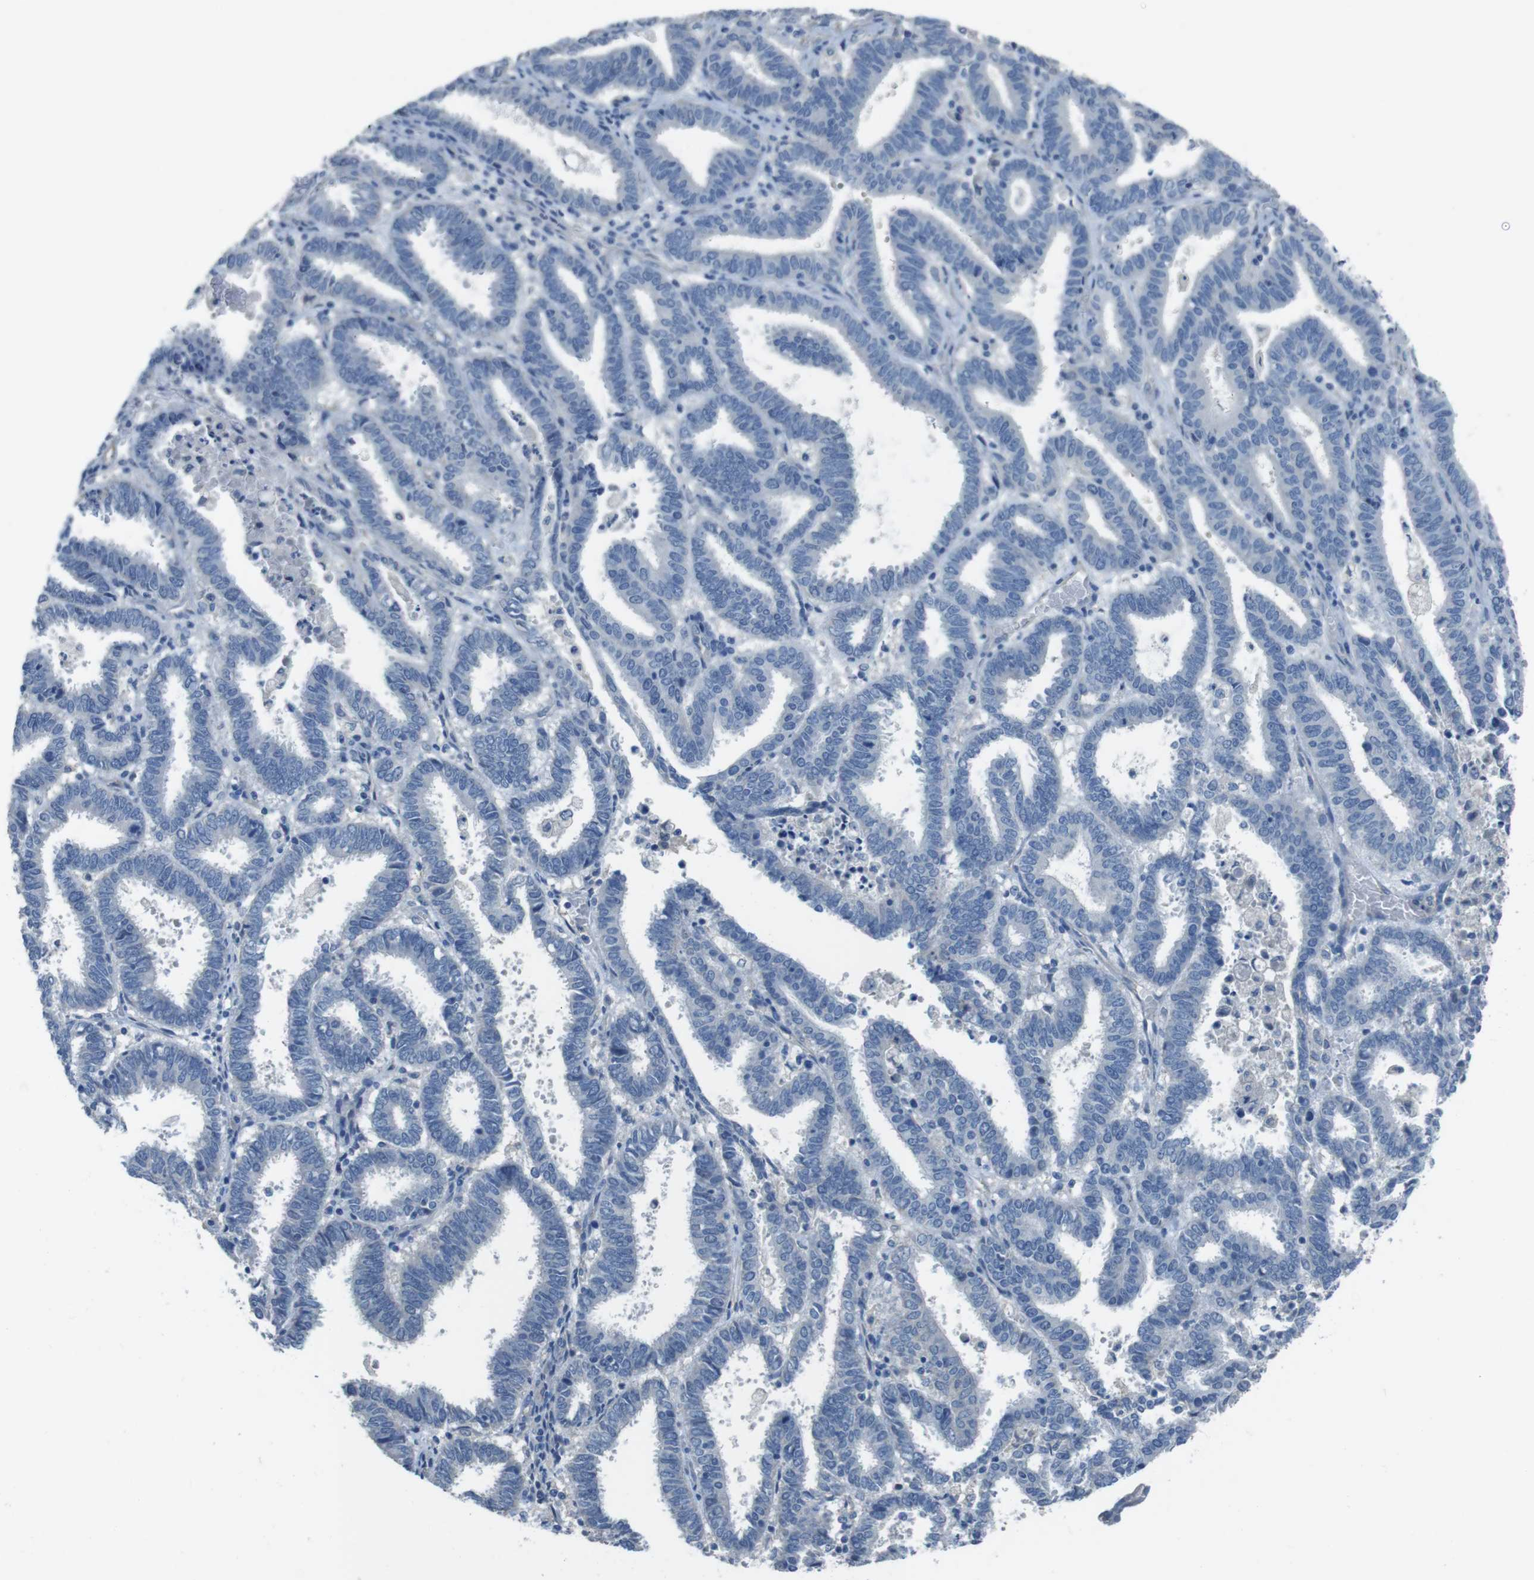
{"staining": {"intensity": "negative", "quantity": "none", "location": "none"}, "tissue": "endometrial cancer", "cell_type": "Tumor cells", "image_type": "cancer", "snomed": [{"axis": "morphology", "description": "Adenocarcinoma, NOS"}, {"axis": "topography", "description": "Uterus"}], "caption": "An image of endometrial cancer (adenocarcinoma) stained for a protein reveals no brown staining in tumor cells. The staining was performed using DAB (3,3'-diaminobenzidine) to visualize the protein expression in brown, while the nuclei were stained in blue with hematoxylin (Magnification: 20x).", "gene": "CYP2C8", "patient": {"sex": "female", "age": 83}}